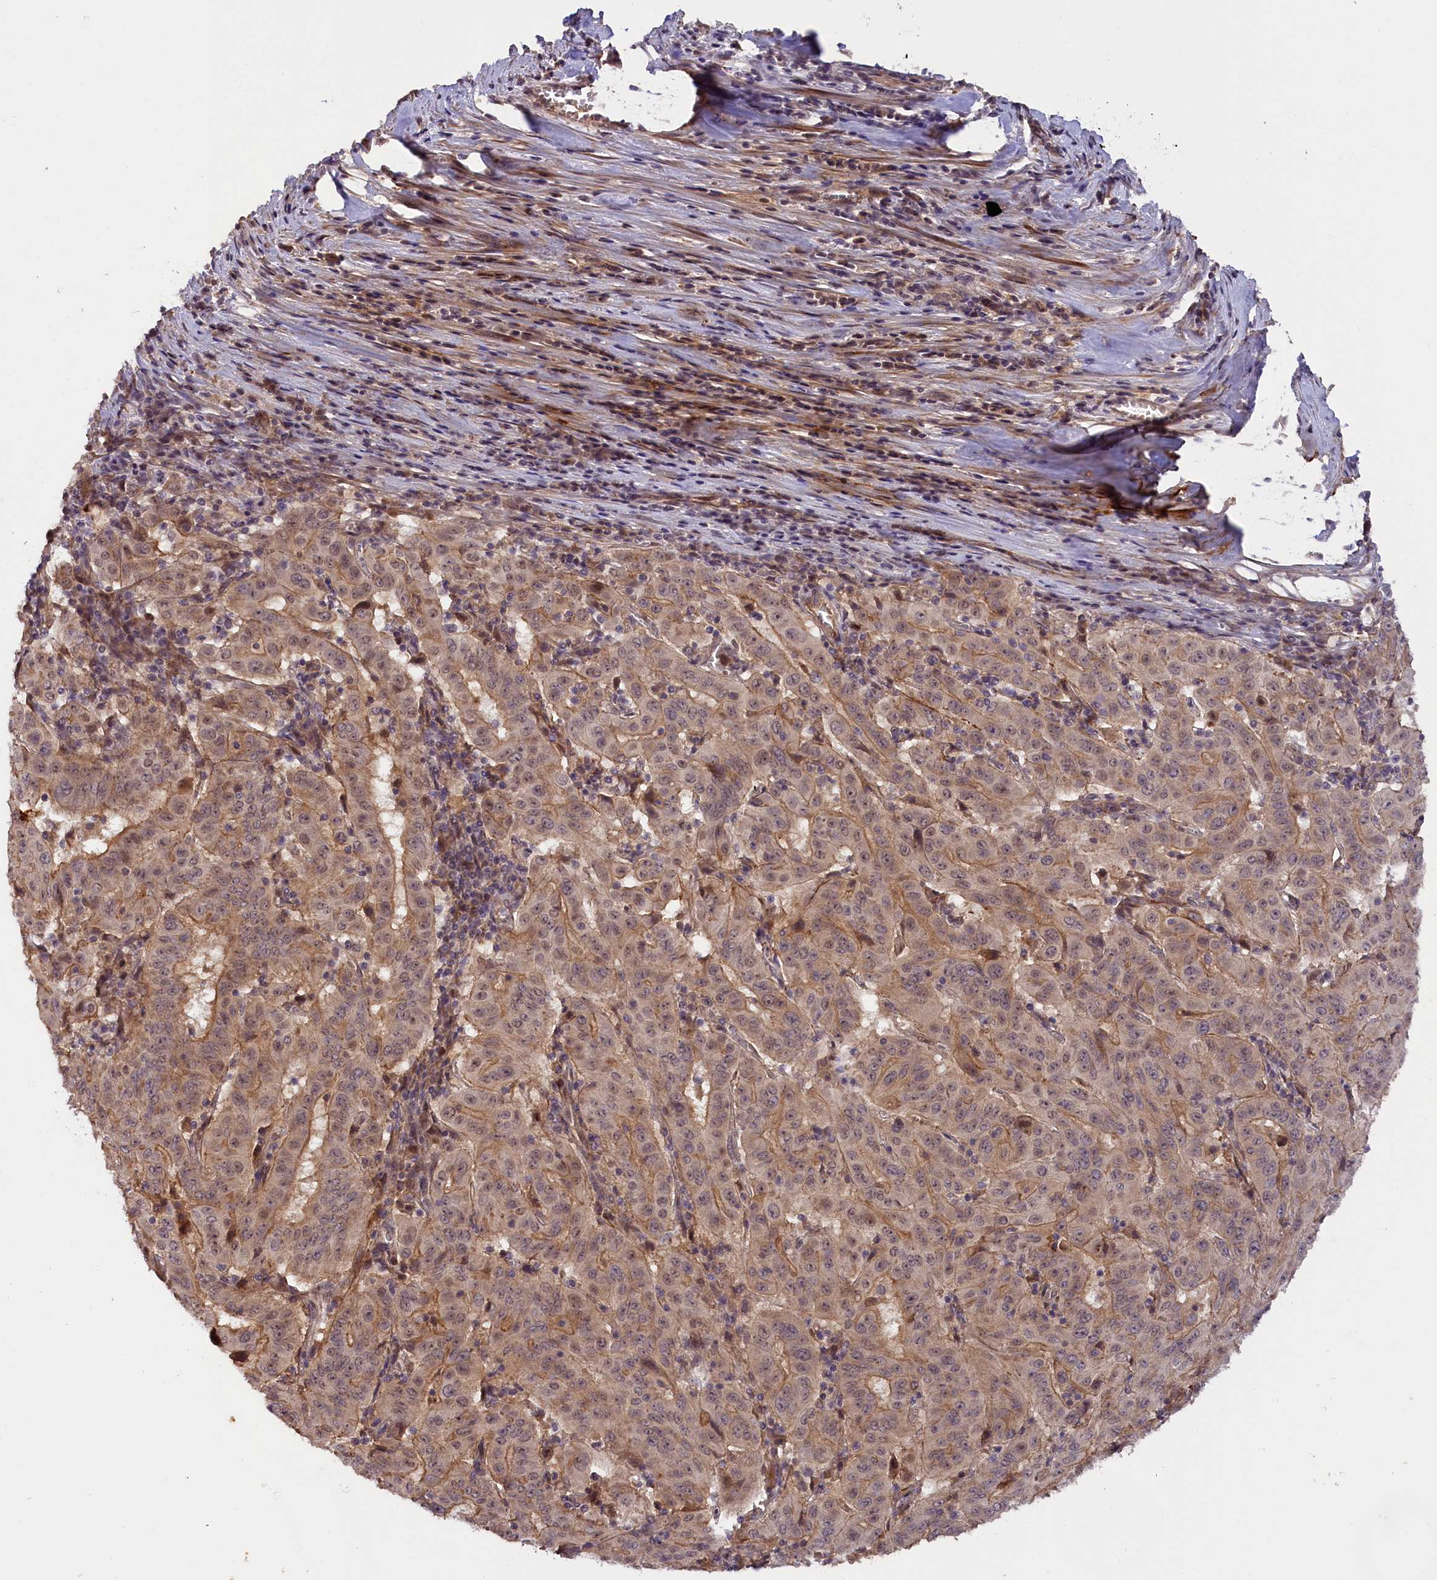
{"staining": {"intensity": "moderate", "quantity": "25%-75%", "location": "cytoplasmic/membranous,nuclear"}, "tissue": "pancreatic cancer", "cell_type": "Tumor cells", "image_type": "cancer", "snomed": [{"axis": "morphology", "description": "Adenocarcinoma, NOS"}, {"axis": "topography", "description": "Pancreas"}], "caption": "Adenocarcinoma (pancreatic) tissue displays moderate cytoplasmic/membranous and nuclear expression in about 25%-75% of tumor cells, visualized by immunohistochemistry.", "gene": "ZNF480", "patient": {"sex": "male", "age": 63}}